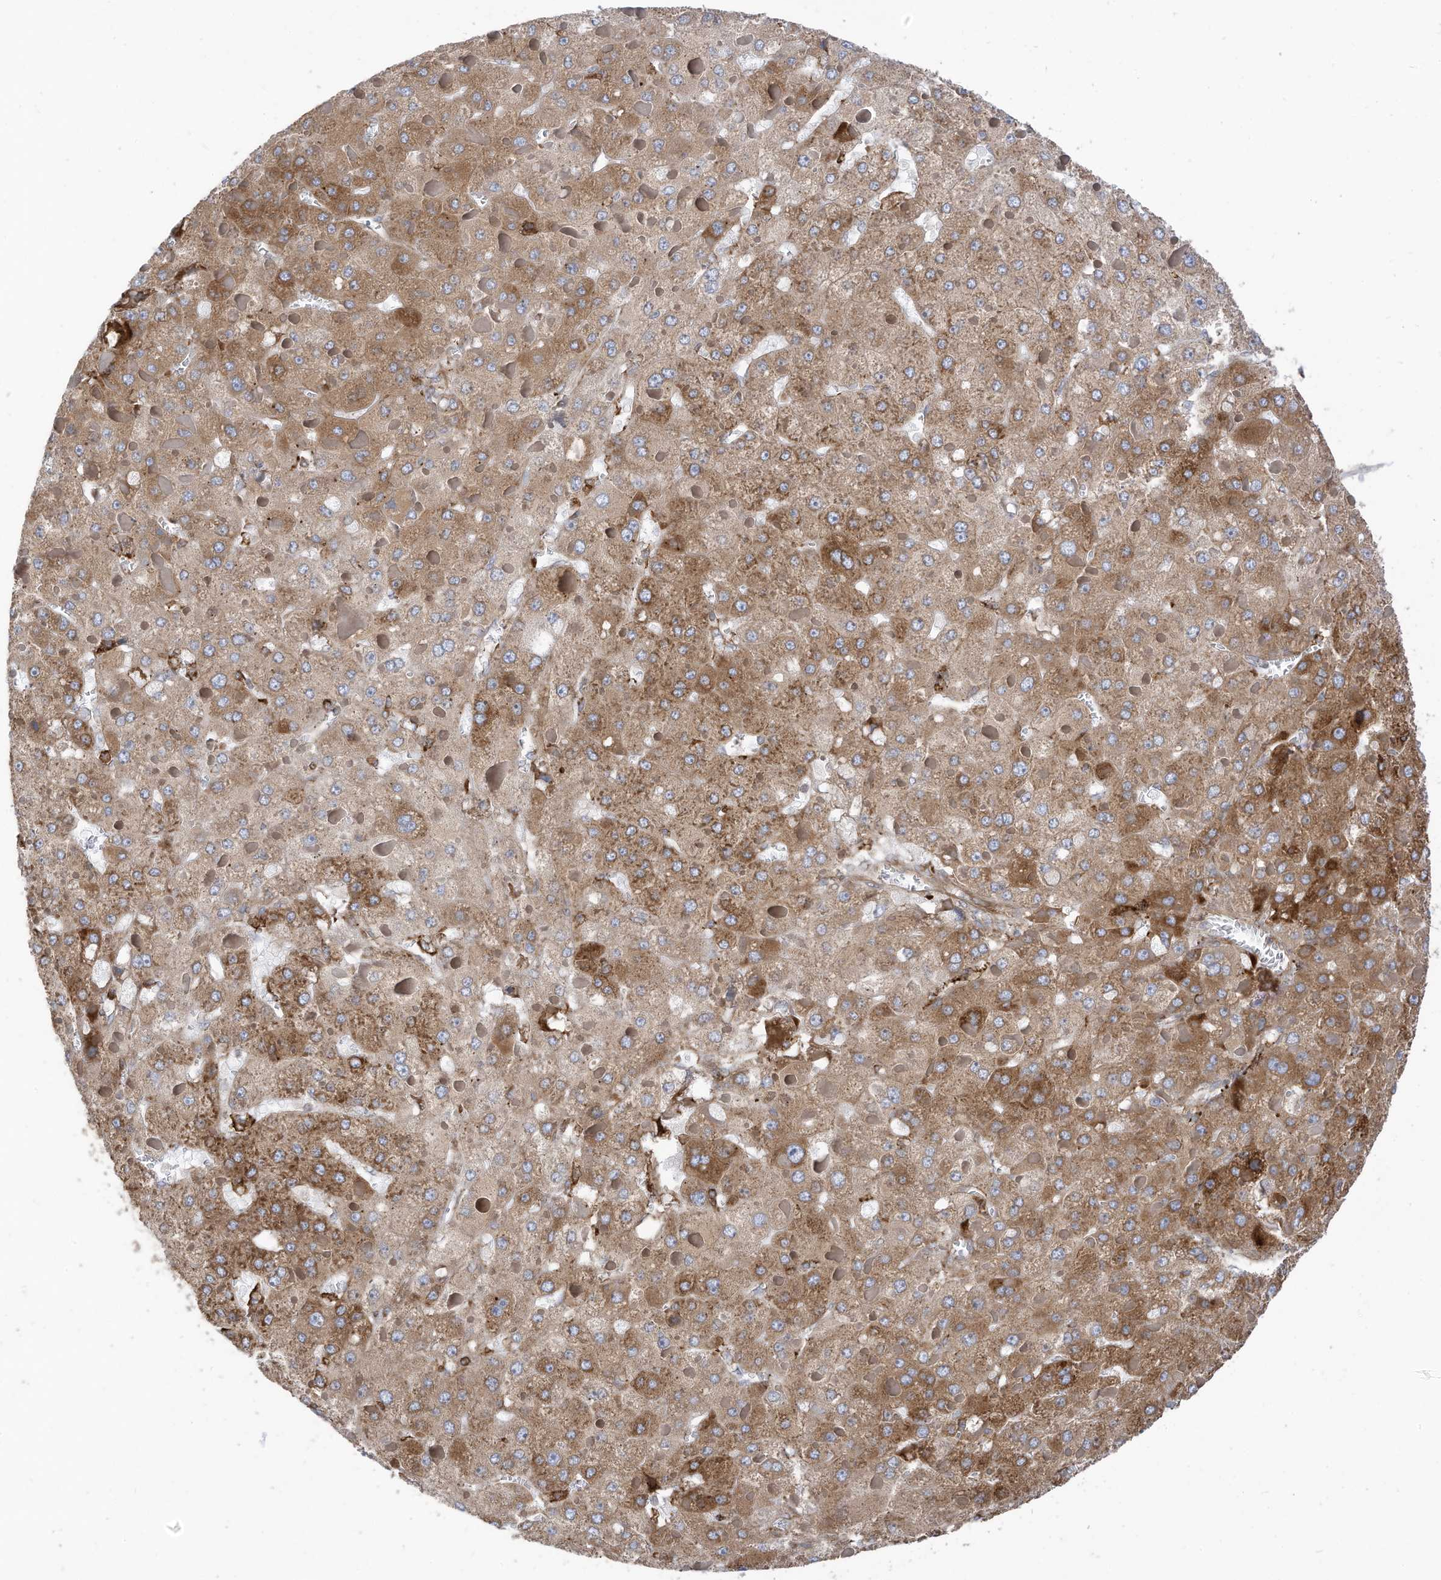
{"staining": {"intensity": "moderate", "quantity": ">75%", "location": "cytoplasmic/membranous"}, "tissue": "liver cancer", "cell_type": "Tumor cells", "image_type": "cancer", "snomed": [{"axis": "morphology", "description": "Carcinoma, Hepatocellular, NOS"}, {"axis": "topography", "description": "Liver"}], "caption": "Immunohistochemistry (IHC) of hepatocellular carcinoma (liver) reveals medium levels of moderate cytoplasmic/membranous staining in about >75% of tumor cells.", "gene": "TRNAU1AP", "patient": {"sex": "female", "age": 73}}